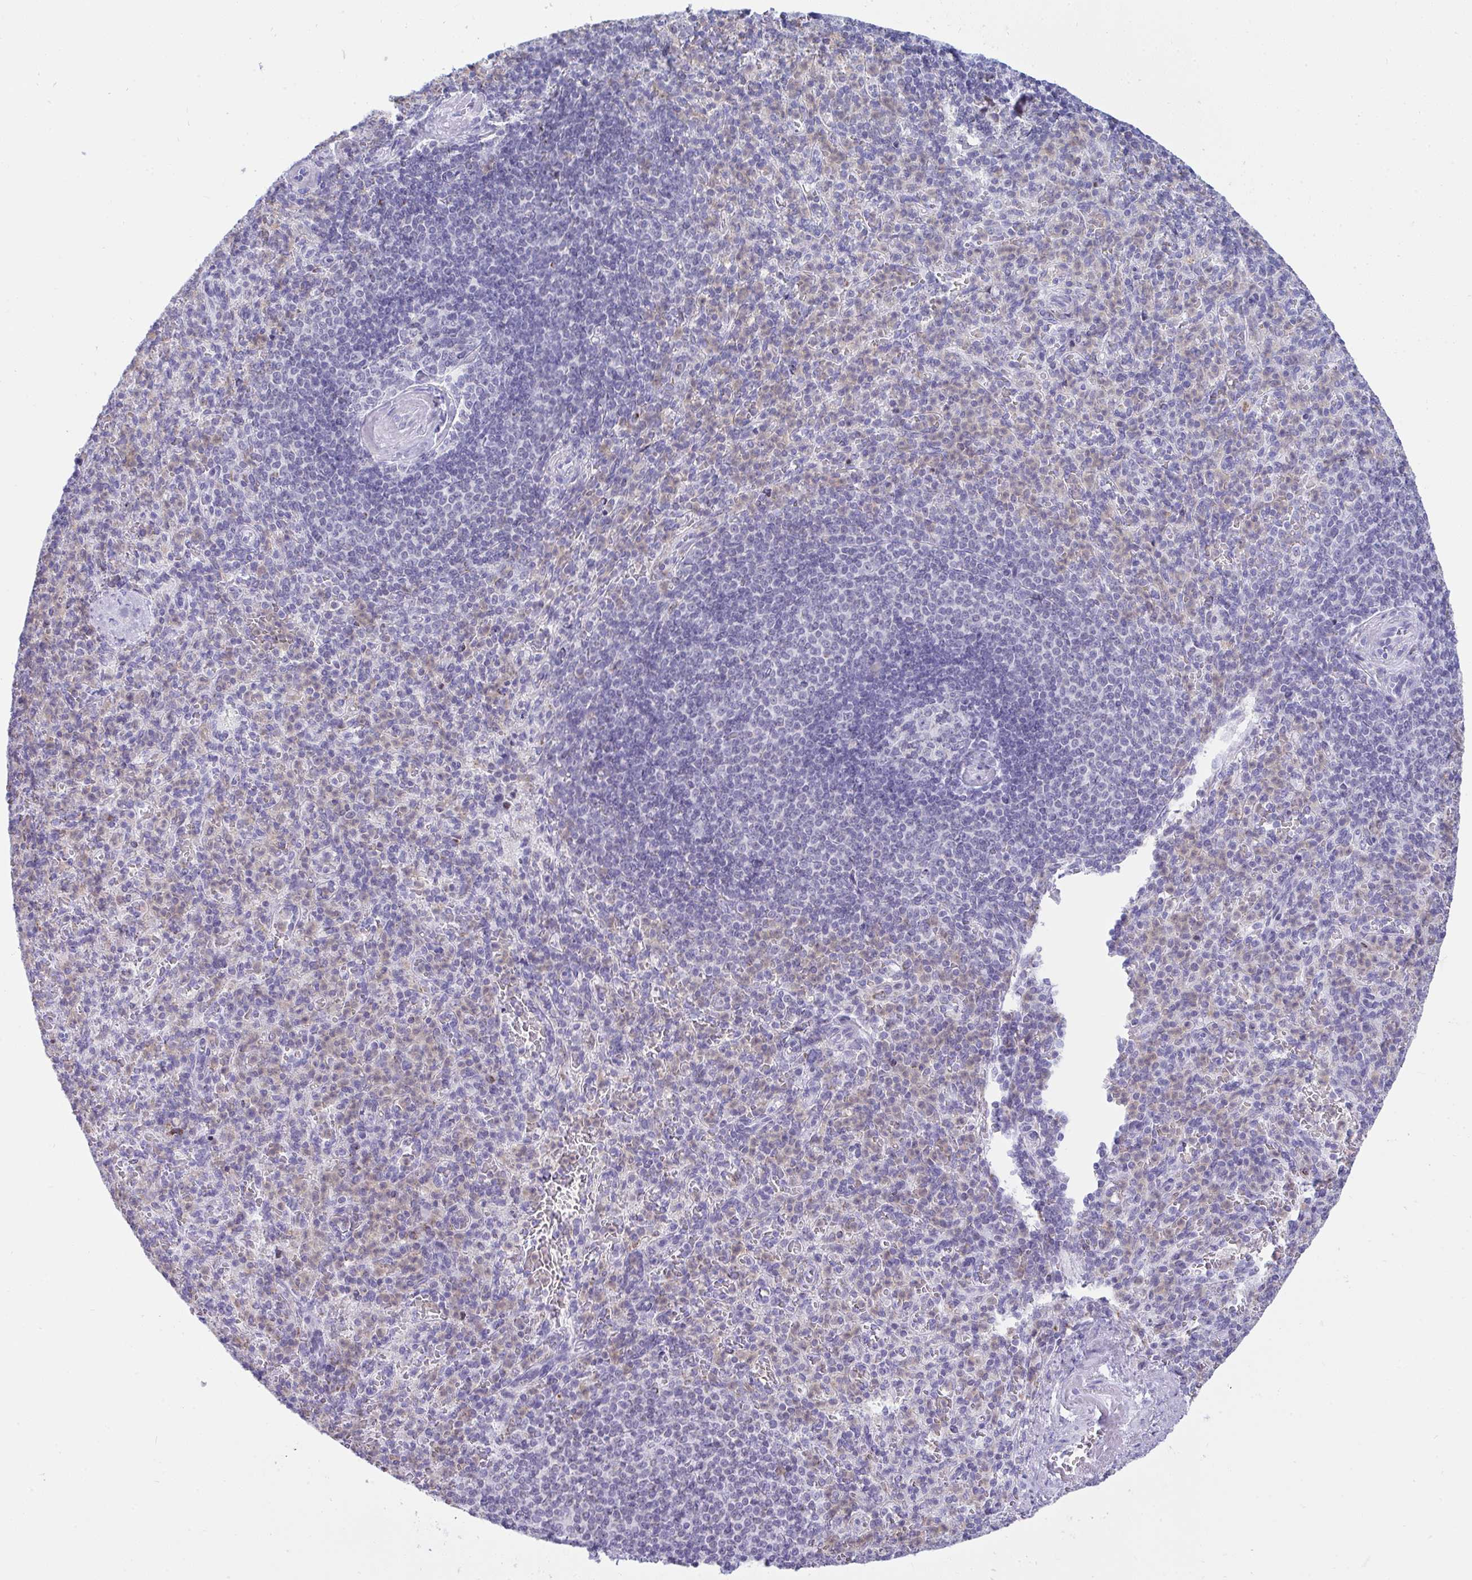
{"staining": {"intensity": "negative", "quantity": "none", "location": "none"}, "tissue": "spleen", "cell_type": "Cells in red pulp", "image_type": "normal", "snomed": [{"axis": "morphology", "description": "Normal tissue, NOS"}, {"axis": "topography", "description": "Spleen"}], "caption": "Protein analysis of normal spleen displays no significant positivity in cells in red pulp.", "gene": "PLA2G12B", "patient": {"sex": "female", "age": 74}}